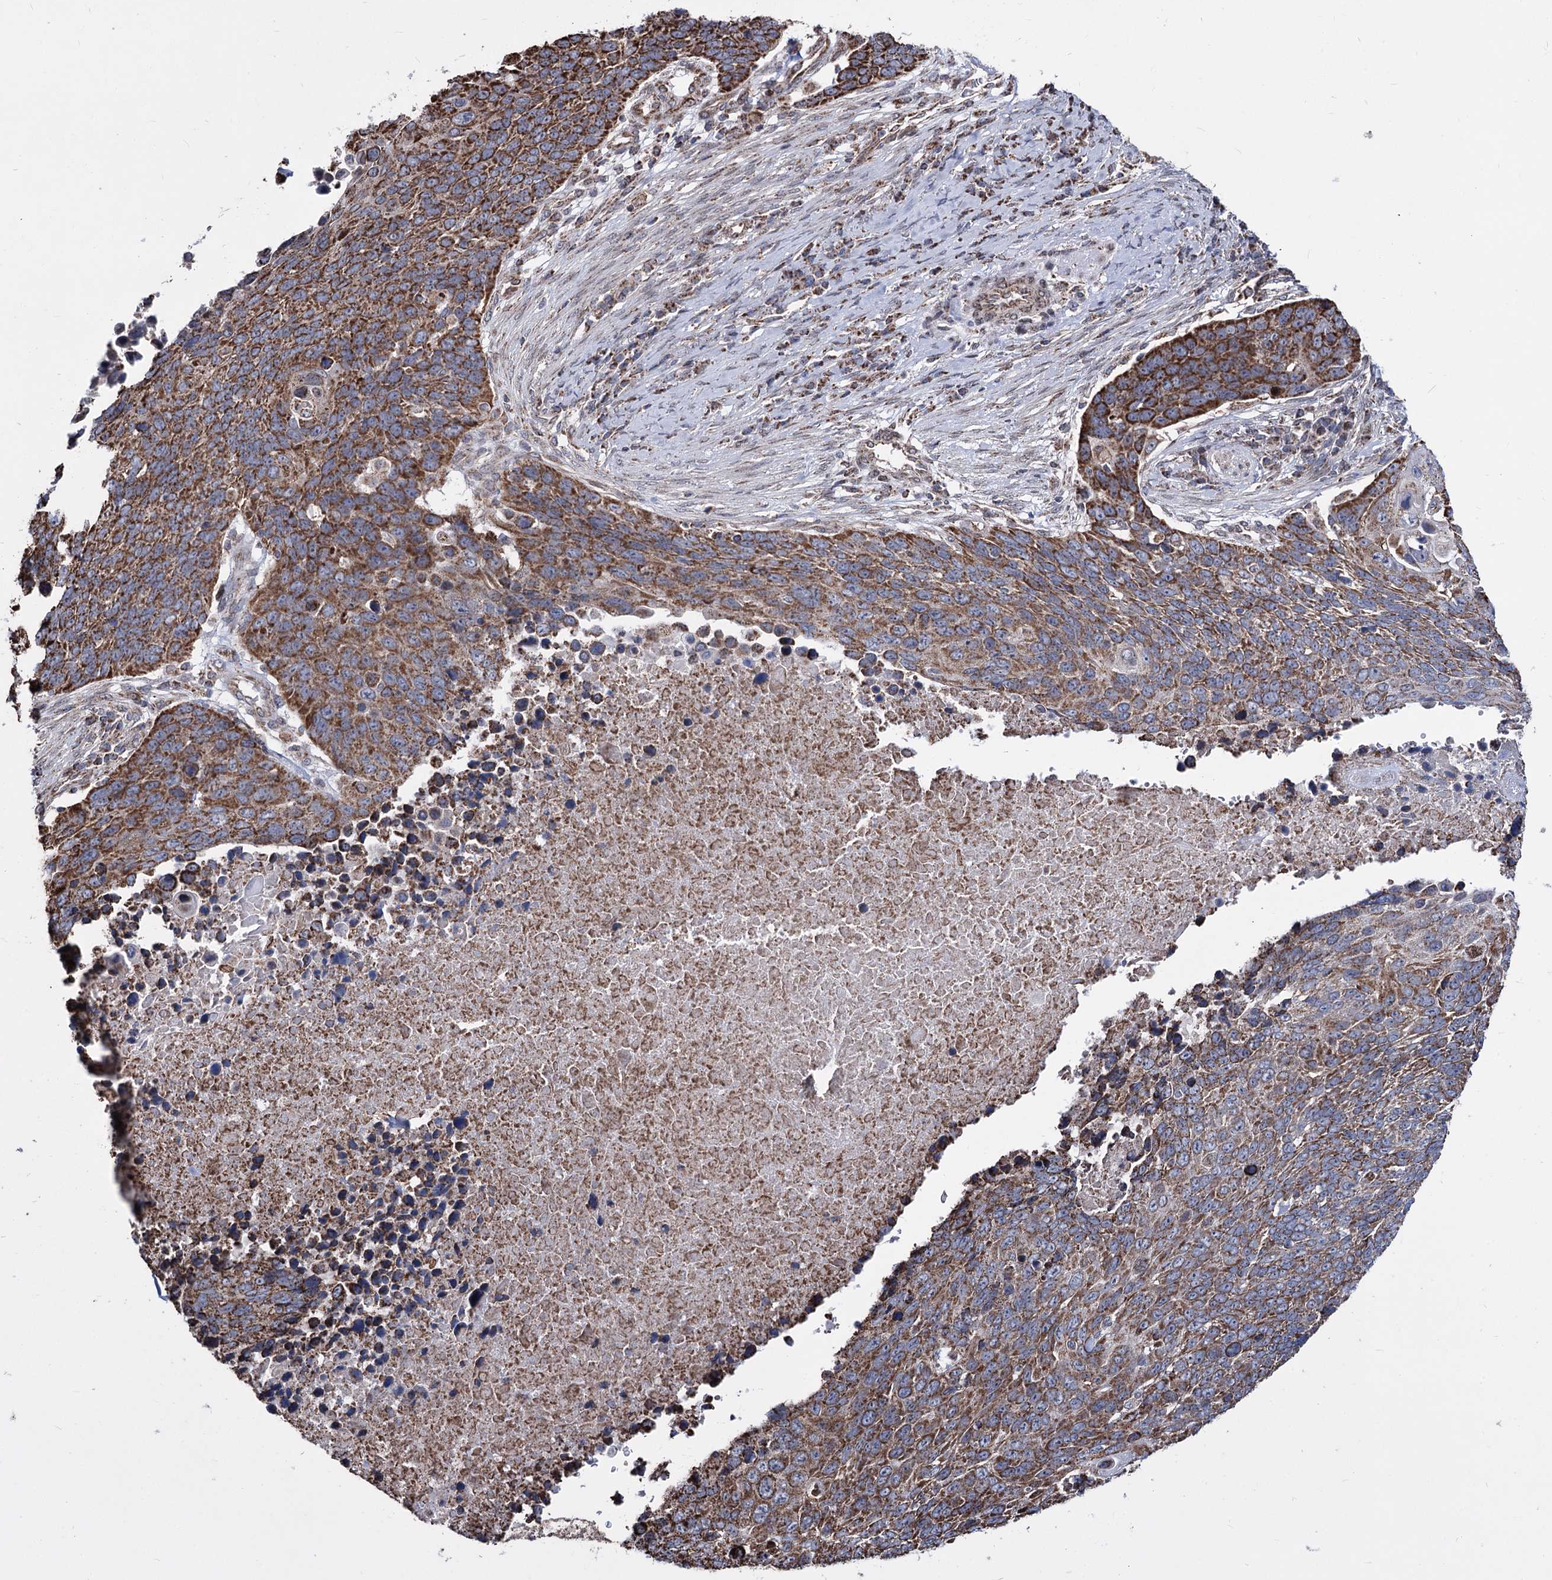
{"staining": {"intensity": "moderate", "quantity": ">75%", "location": "cytoplasmic/membranous"}, "tissue": "lung cancer", "cell_type": "Tumor cells", "image_type": "cancer", "snomed": [{"axis": "morphology", "description": "Normal tissue, NOS"}, {"axis": "morphology", "description": "Squamous cell carcinoma, NOS"}, {"axis": "topography", "description": "Lymph node"}, {"axis": "topography", "description": "Lung"}], "caption": "The image reveals staining of lung cancer (squamous cell carcinoma), revealing moderate cytoplasmic/membranous protein staining (brown color) within tumor cells.", "gene": "CREB3L4", "patient": {"sex": "male", "age": 66}}